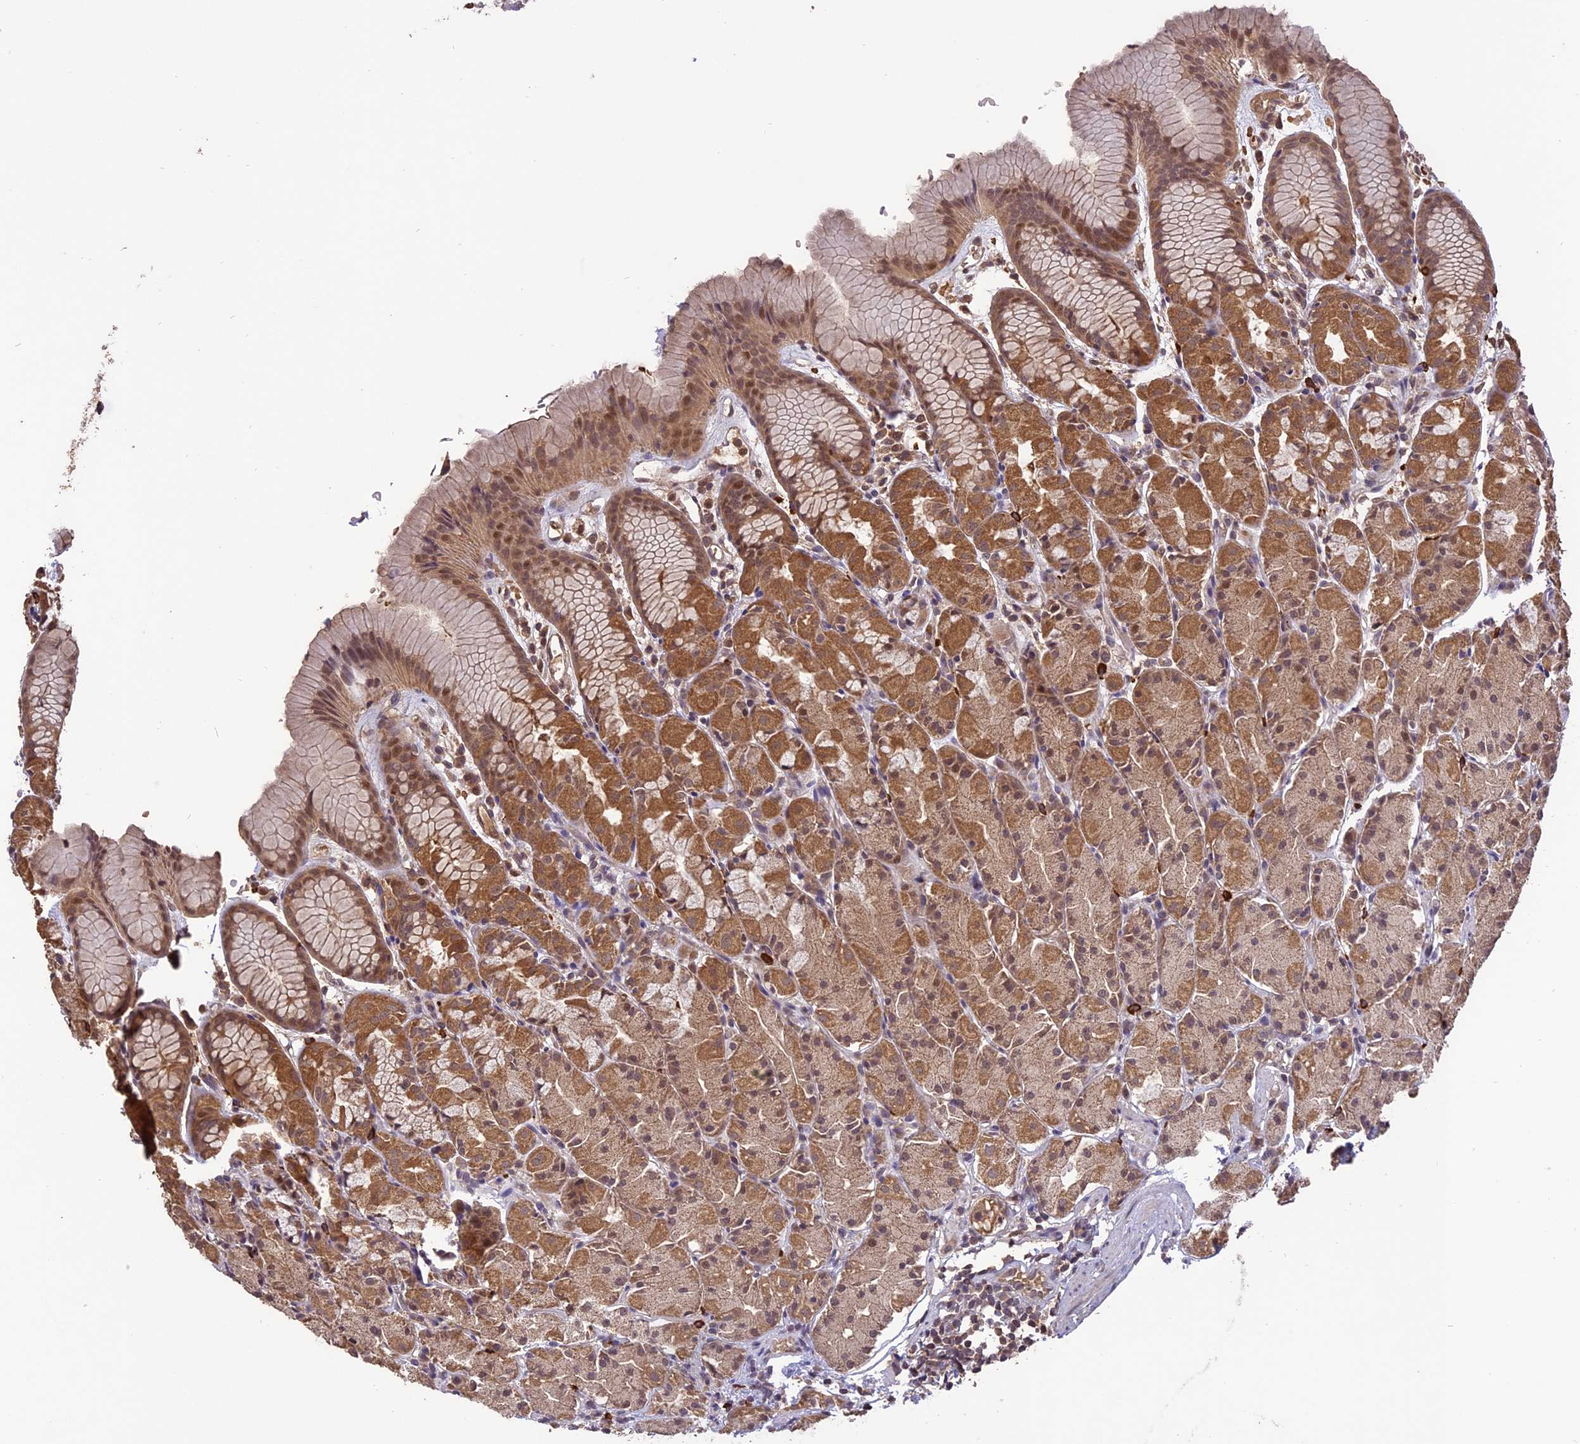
{"staining": {"intensity": "moderate", "quantity": ">75%", "location": "cytoplasmic/membranous,nuclear"}, "tissue": "stomach", "cell_type": "Glandular cells", "image_type": "normal", "snomed": [{"axis": "morphology", "description": "Normal tissue, NOS"}, {"axis": "topography", "description": "Stomach, upper"}], "caption": "There is medium levels of moderate cytoplasmic/membranous,nuclear expression in glandular cells of unremarkable stomach, as demonstrated by immunohistochemical staining (brown color).", "gene": "TIGD7", "patient": {"sex": "male", "age": 47}}